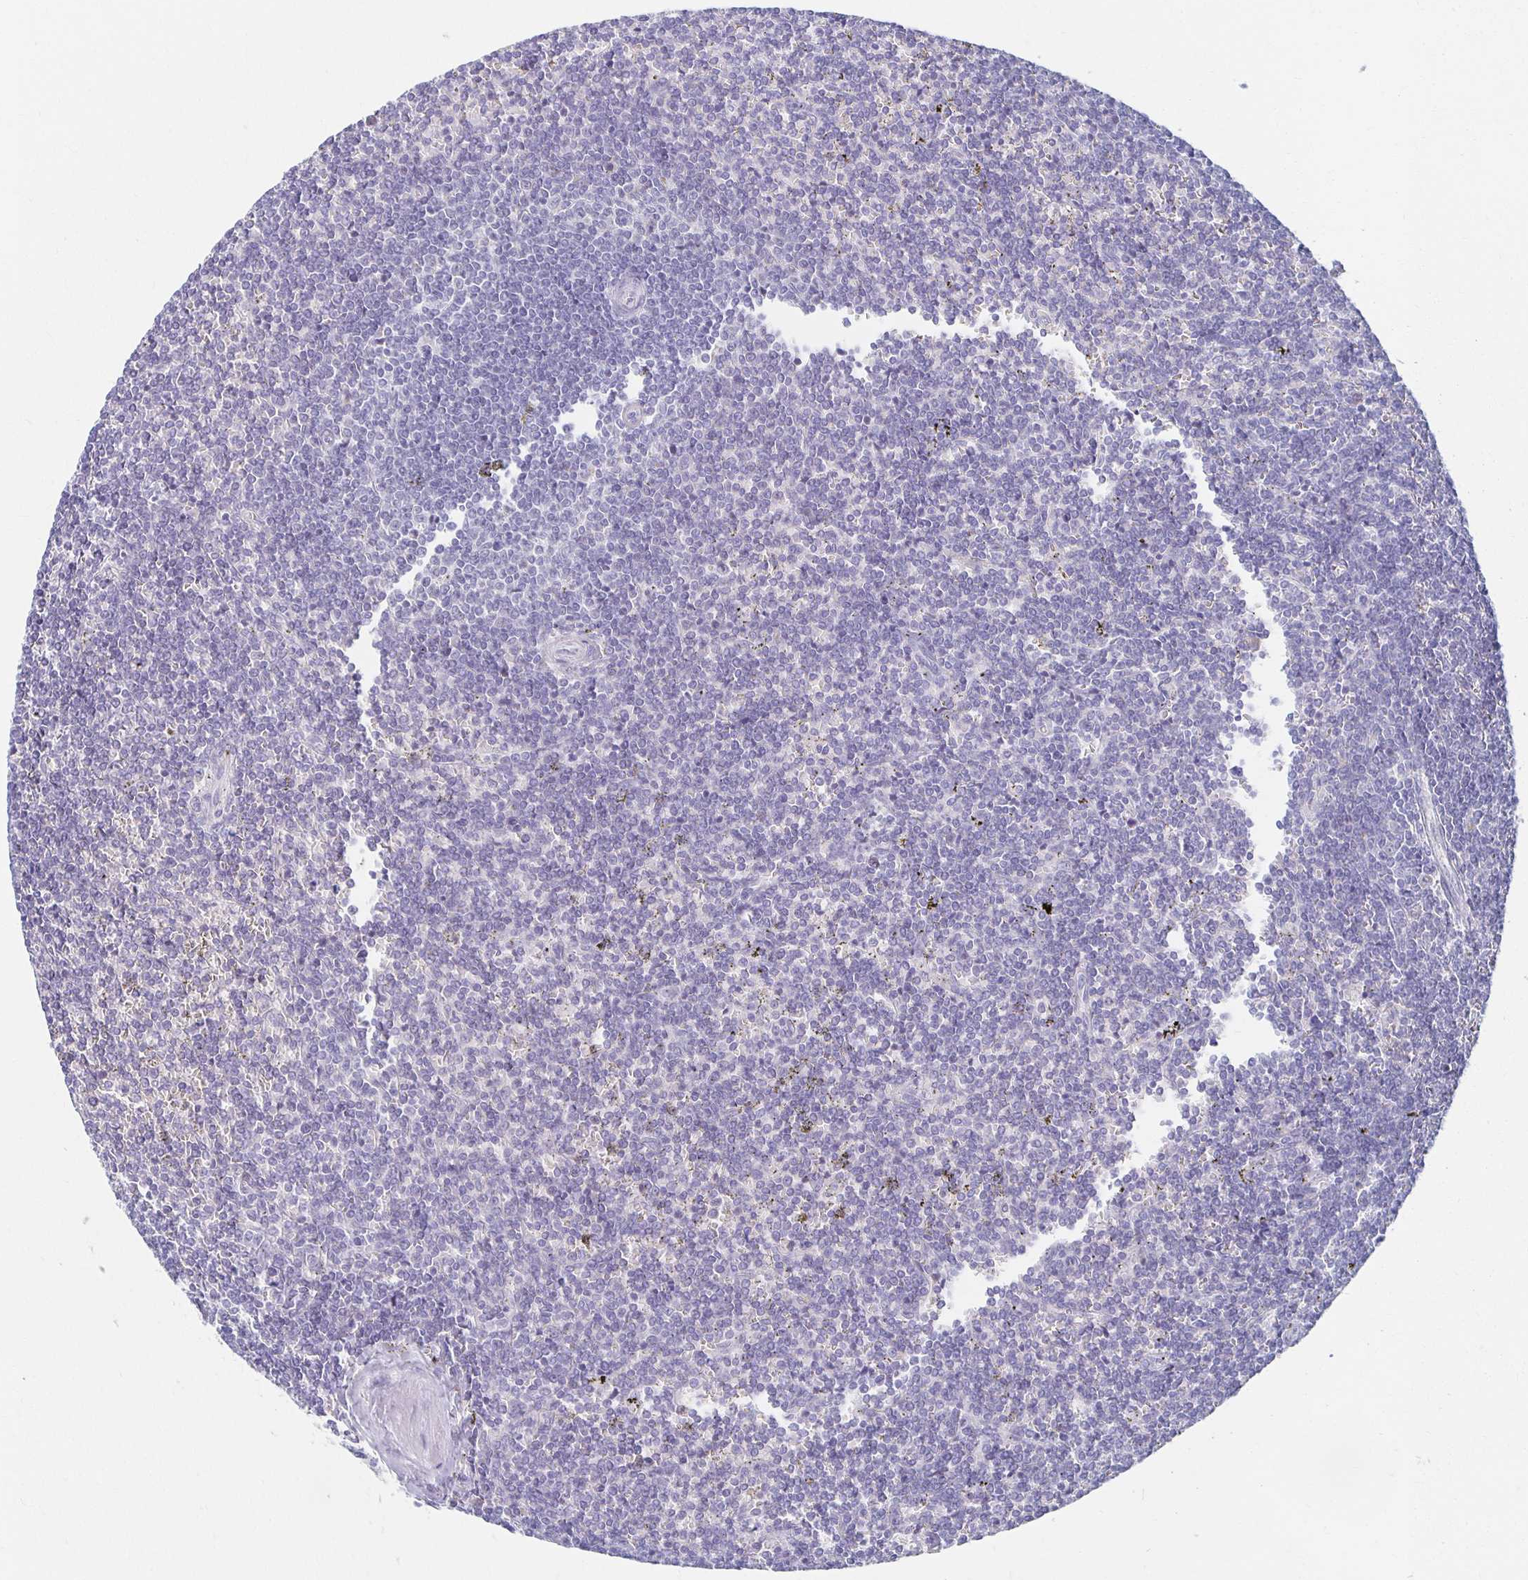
{"staining": {"intensity": "negative", "quantity": "none", "location": "none"}, "tissue": "lymphoma", "cell_type": "Tumor cells", "image_type": "cancer", "snomed": [{"axis": "morphology", "description": "Malignant lymphoma, non-Hodgkin's type, Low grade"}, {"axis": "topography", "description": "Spleen"}], "caption": "An IHC photomicrograph of lymphoma is shown. There is no staining in tumor cells of lymphoma.", "gene": "TEX44", "patient": {"sex": "male", "age": 78}}